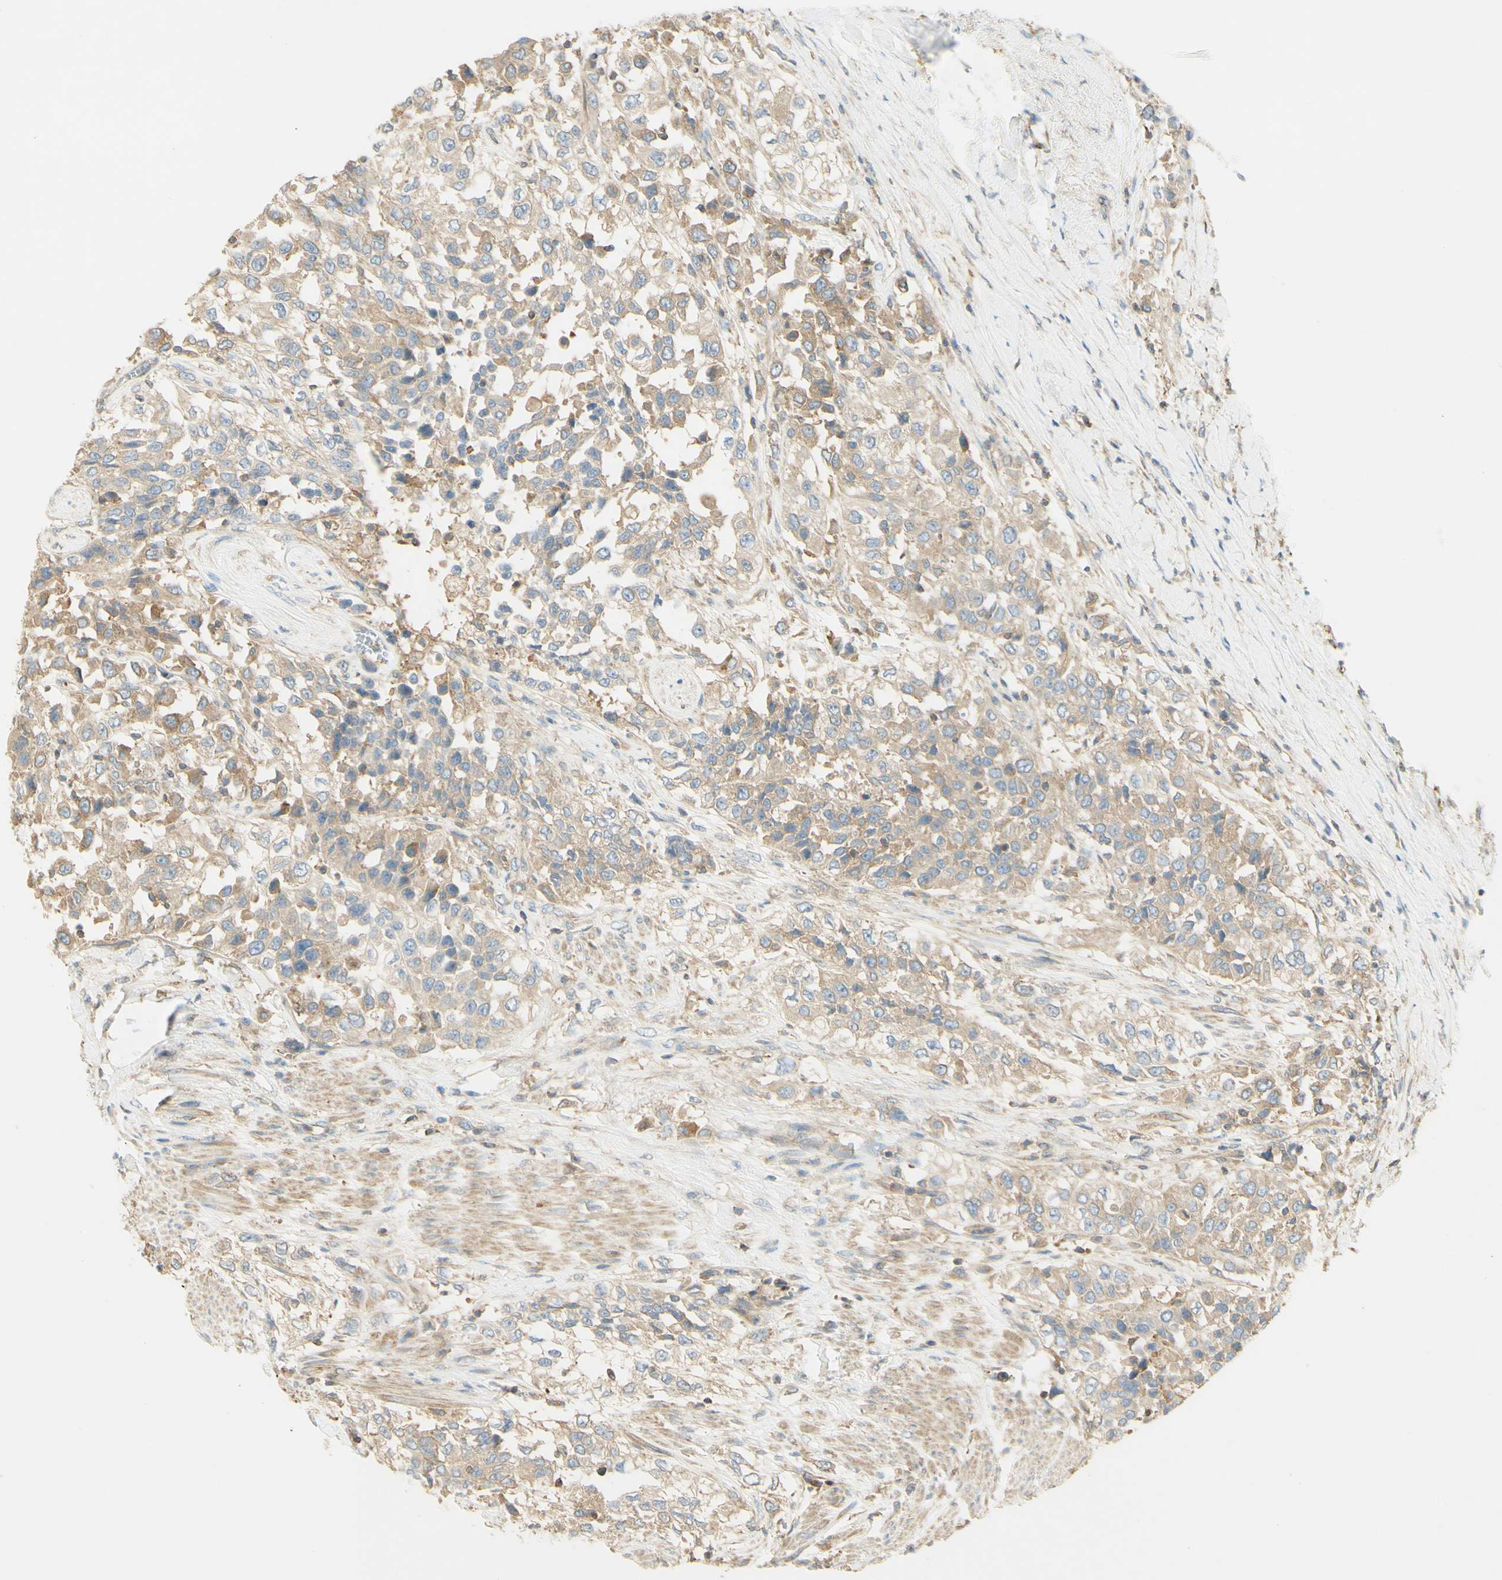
{"staining": {"intensity": "moderate", "quantity": ">75%", "location": "cytoplasmic/membranous"}, "tissue": "urothelial cancer", "cell_type": "Tumor cells", "image_type": "cancer", "snomed": [{"axis": "morphology", "description": "Urothelial carcinoma, High grade"}, {"axis": "topography", "description": "Urinary bladder"}], "caption": "Immunohistochemistry (IHC) image of neoplastic tissue: urothelial carcinoma (high-grade) stained using immunohistochemistry reveals medium levels of moderate protein expression localized specifically in the cytoplasmic/membranous of tumor cells, appearing as a cytoplasmic/membranous brown color.", "gene": "IKBKG", "patient": {"sex": "female", "age": 80}}